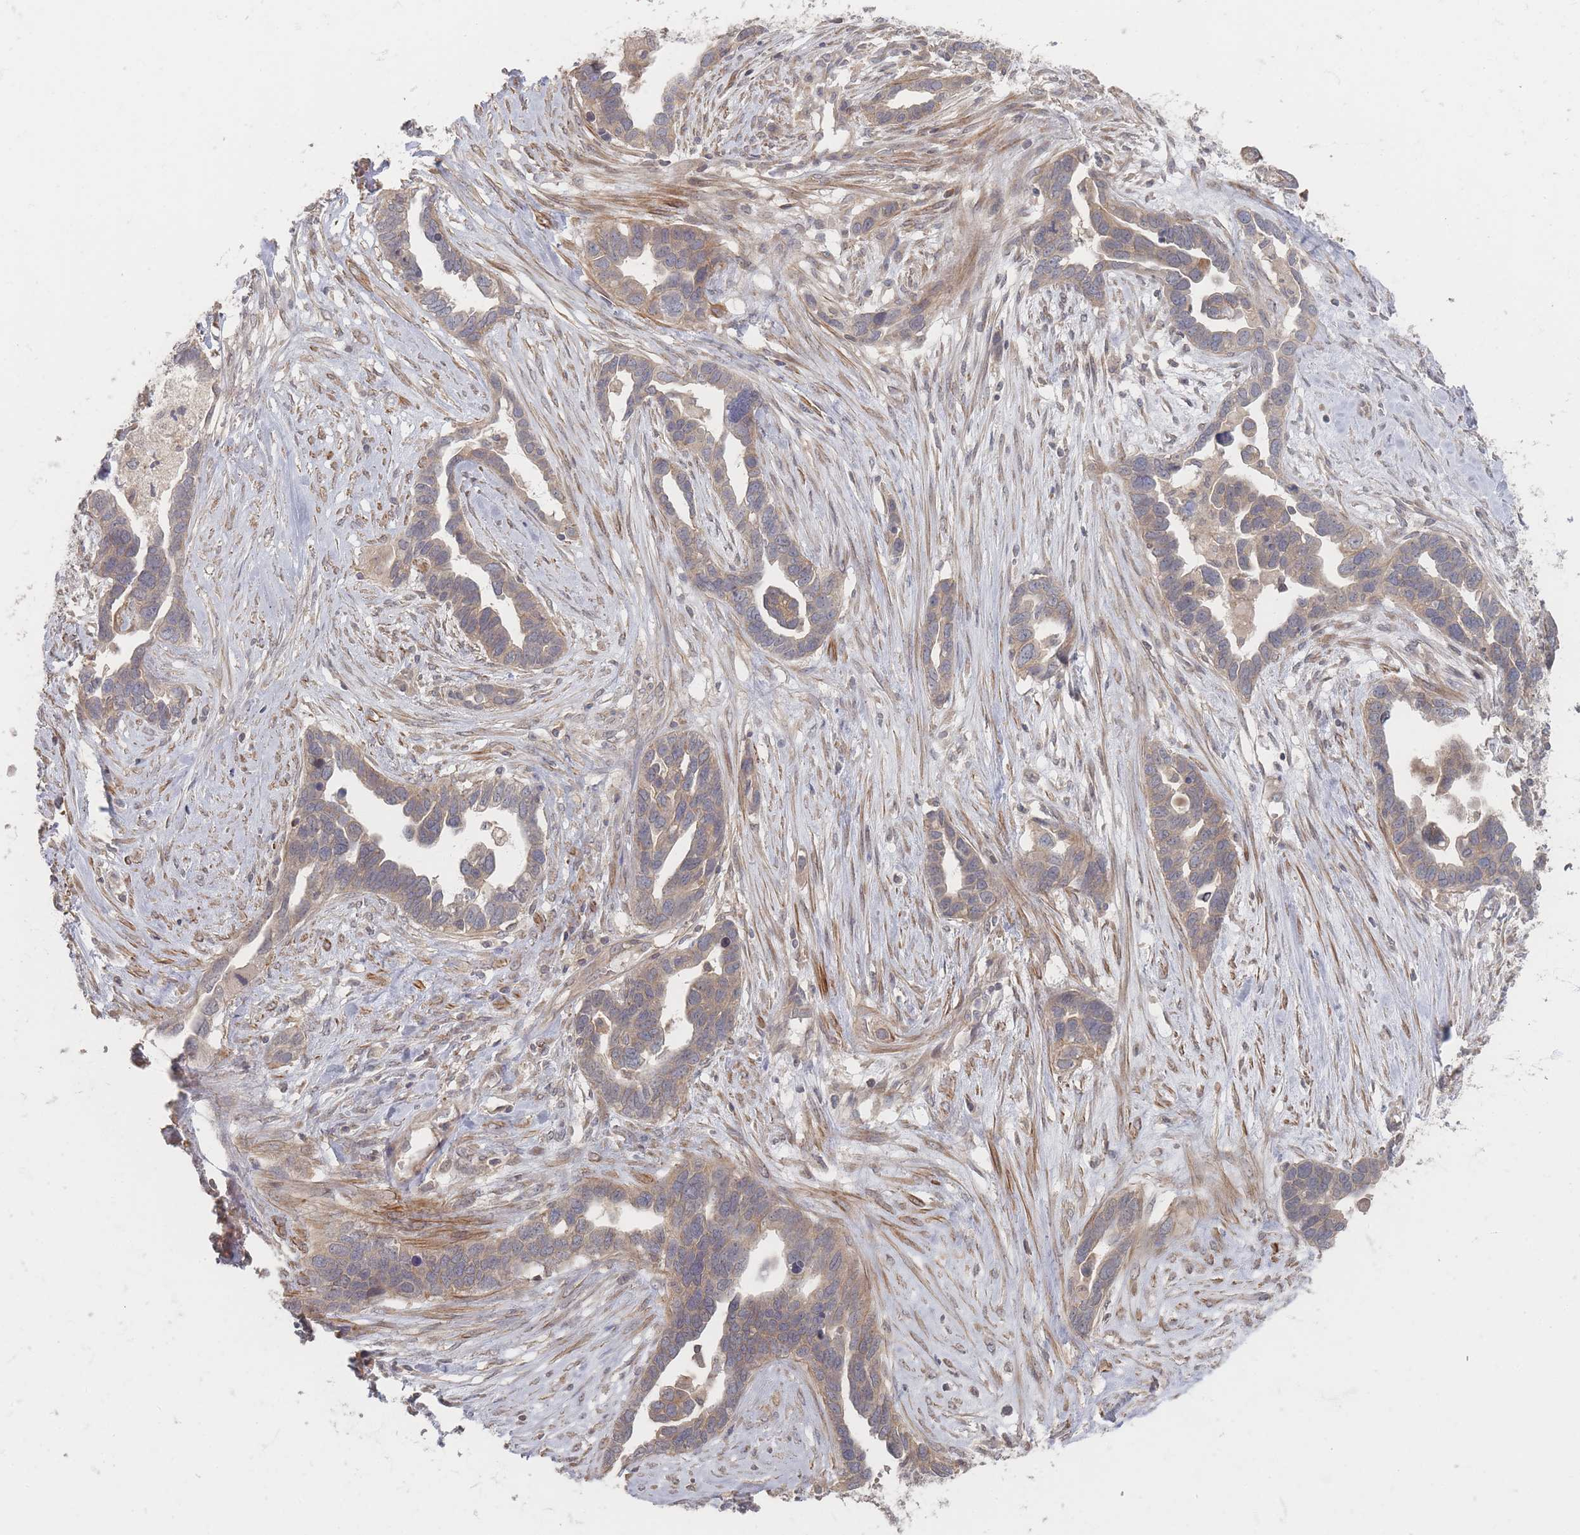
{"staining": {"intensity": "weak", "quantity": "25%-75%", "location": "cytoplasmic/membranous"}, "tissue": "ovarian cancer", "cell_type": "Tumor cells", "image_type": "cancer", "snomed": [{"axis": "morphology", "description": "Cystadenocarcinoma, serous, NOS"}, {"axis": "topography", "description": "Ovary"}], "caption": "This is an image of IHC staining of serous cystadenocarcinoma (ovarian), which shows weak staining in the cytoplasmic/membranous of tumor cells.", "gene": "GLE1", "patient": {"sex": "female", "age": 54}}